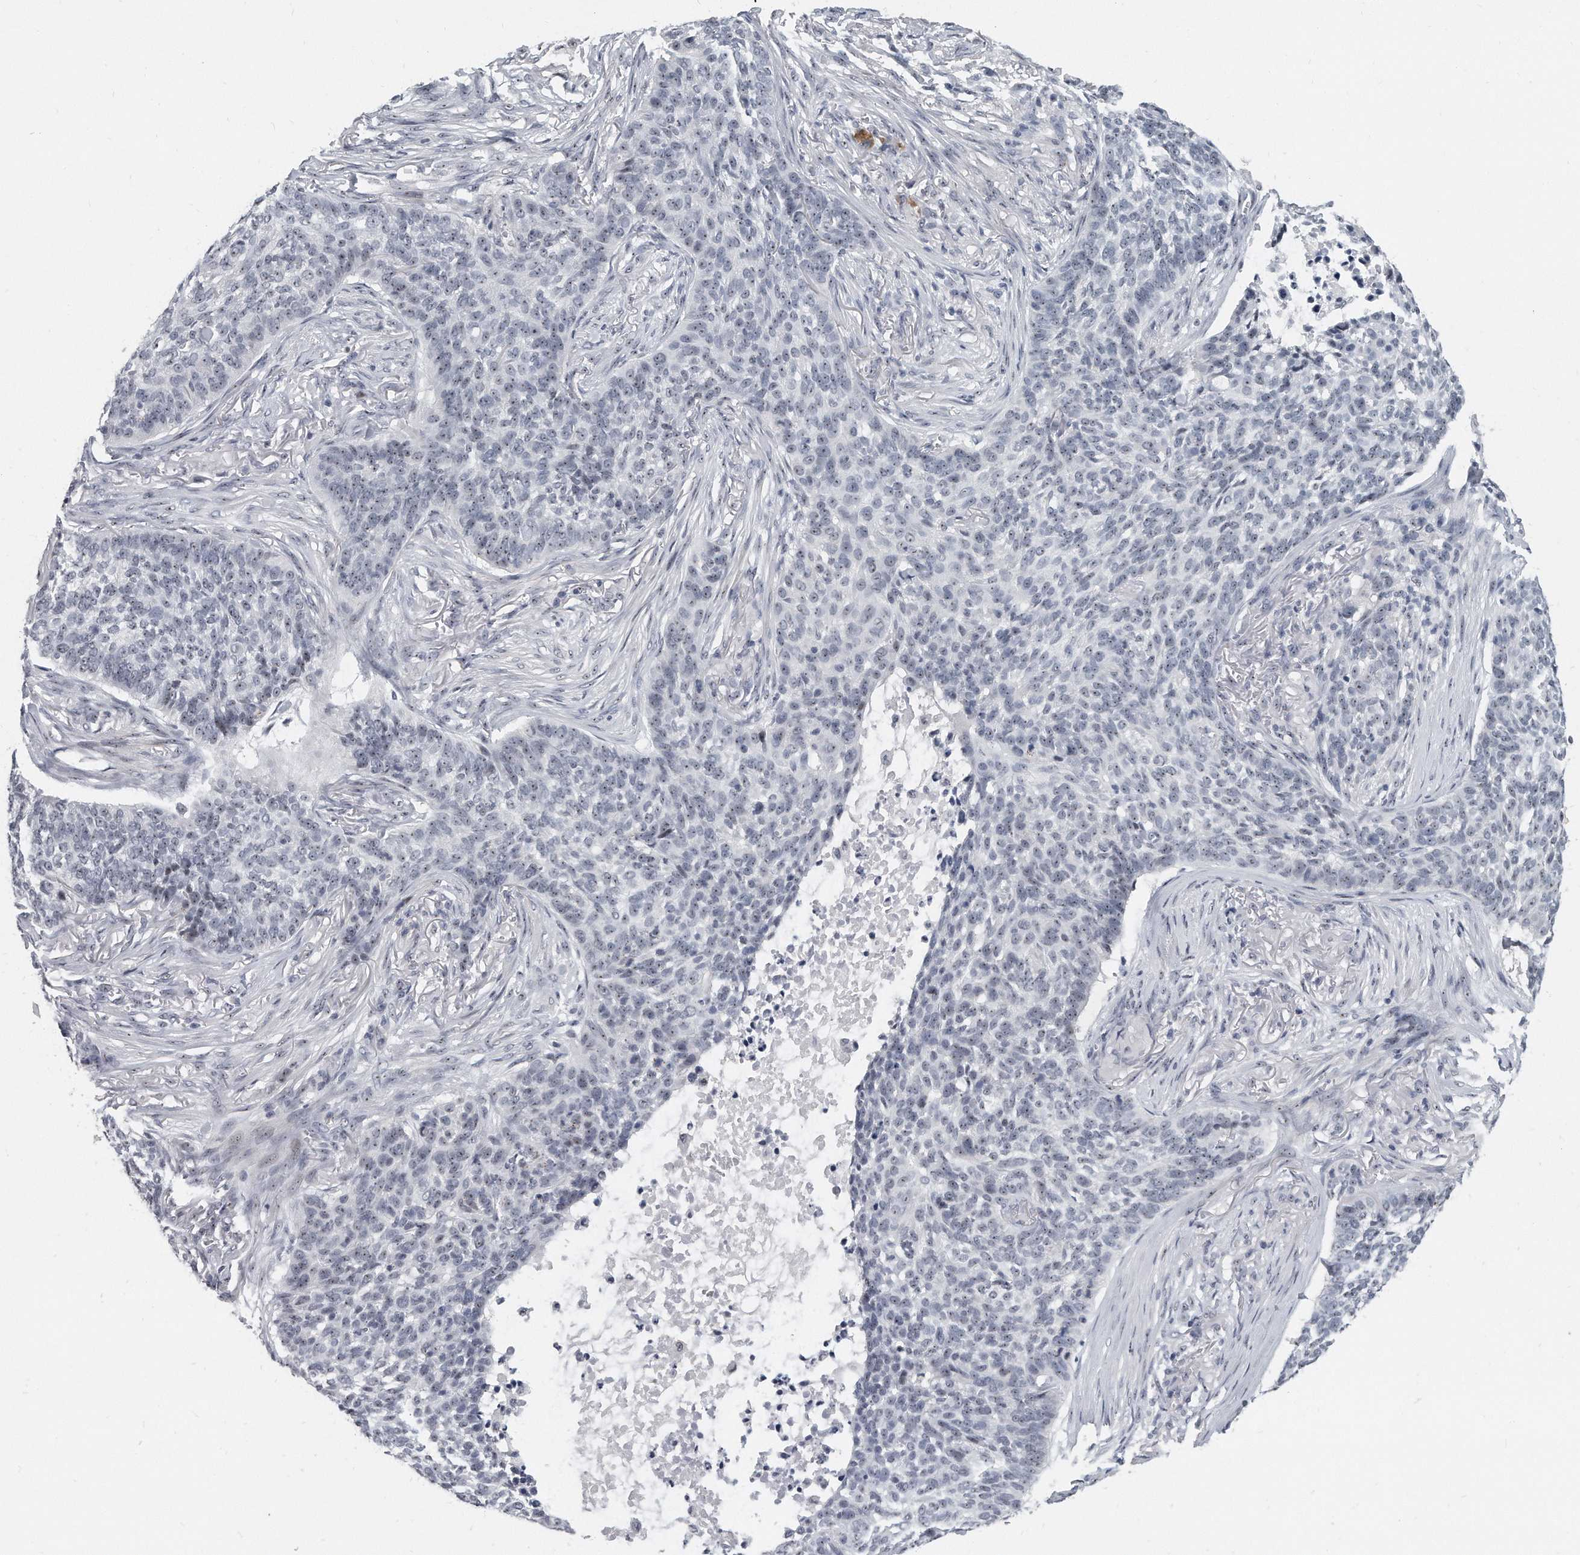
{"staining": {"intensity": "negative", "quantity": "none", "location": "none"}, "tissue": "skin cancer", "cell_type": "Tumor cells", "image_type": "cancer", "snomed": [{"axis": "morphology", "description": "Basal cell carcinoma"}, {"axis": "topography", "description": "Skin"}], "caption": "The micrograph displays no staining of tumor cells in skin cancer (basal cell carcinoma).", "gene": "TFCP2L1", "patient": {"sex": "male", "age": 85}}